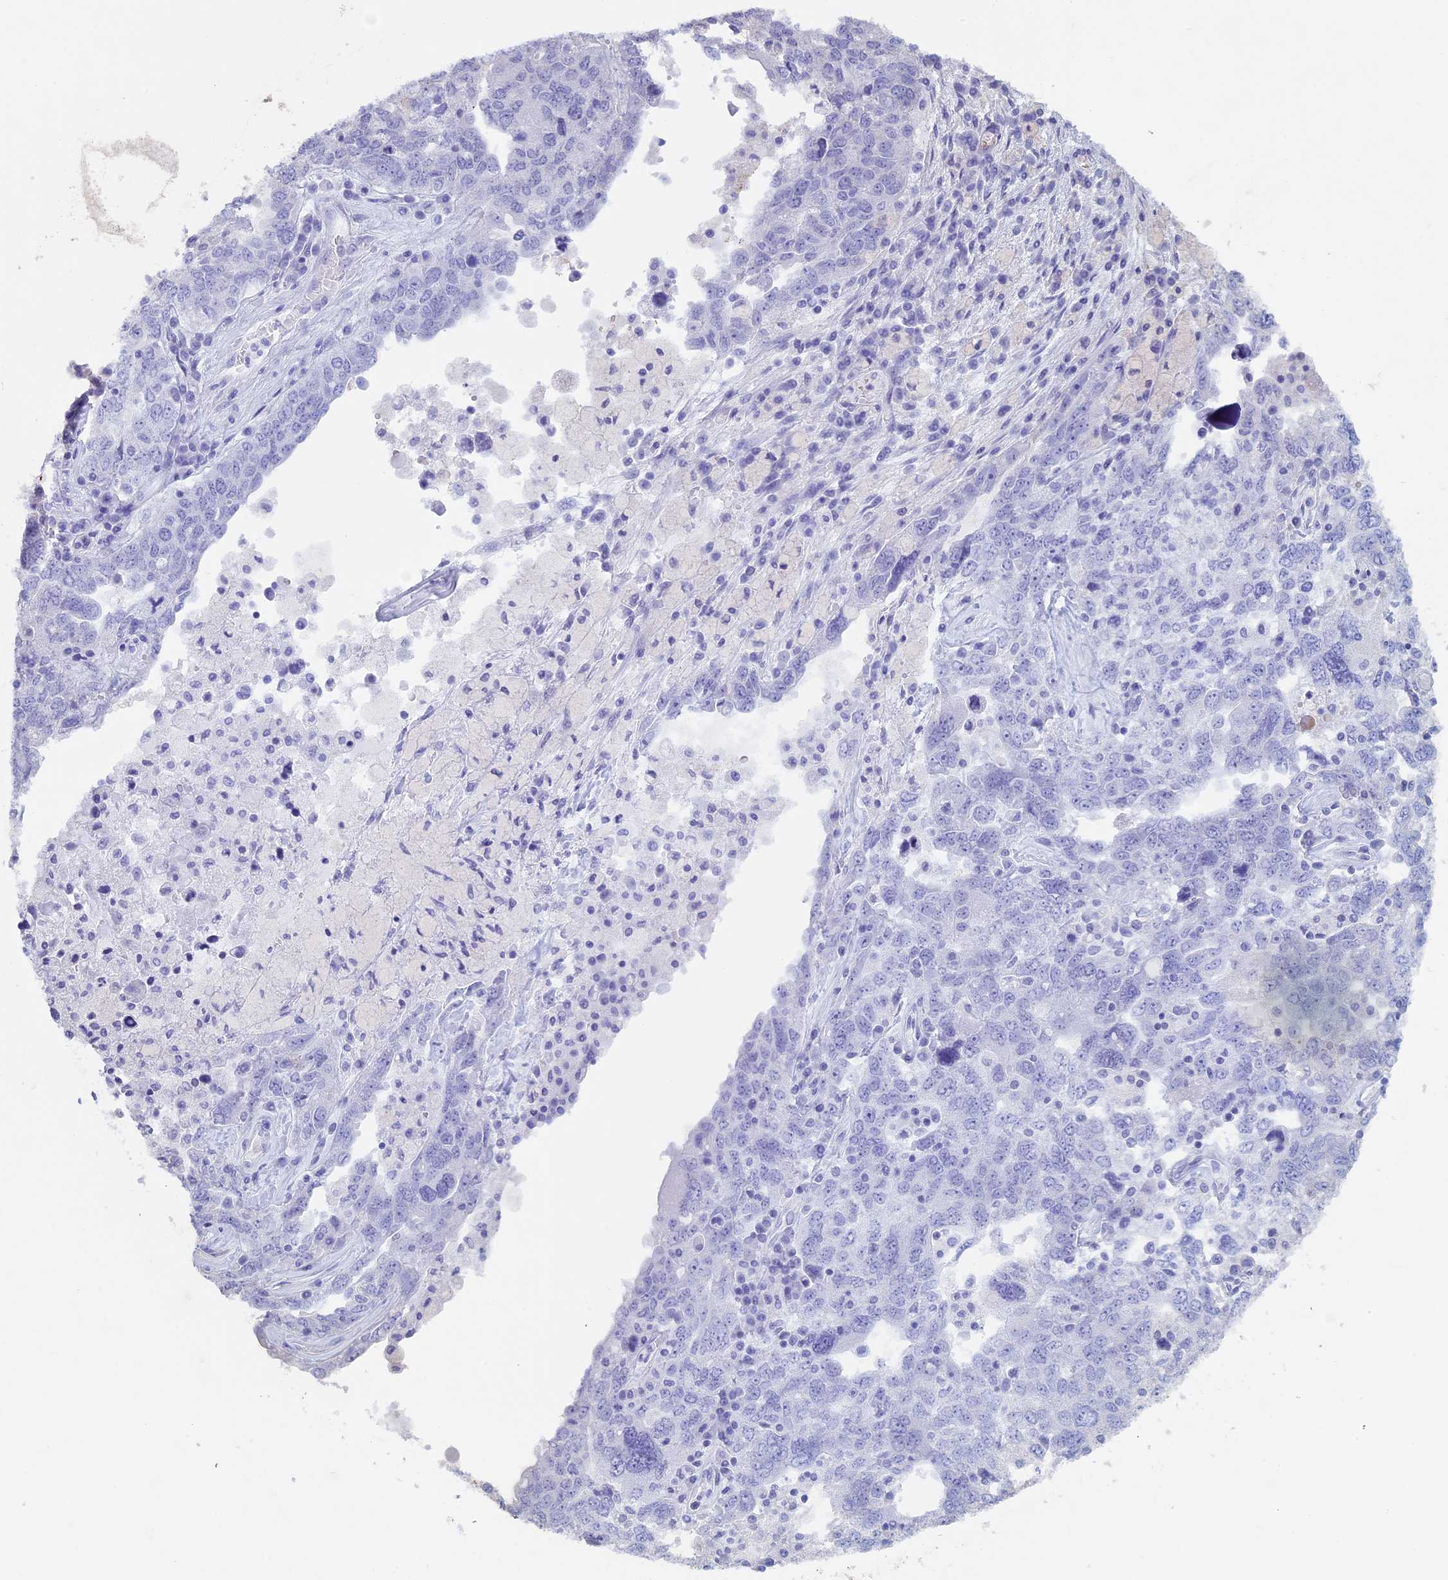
{"staining": {"intensity": "negative", "quantity": "none", "location": "none"}, "tissue": "ovarian cancer", "cell_type": "Tumor cells", "image_type": "cancer", "snomed": [{"axis": "morphology", "description": "Carcinoma, endometroid"}, {"axis": "topography", "description": "Ovary"}], "caption": "Human ovarian endometroid carcinoma stained for a protein using immunohistochemistry shows no staining in tumor cells.", "gene": "RCCD1", "patient": {"sex": "female", "age": 62}}